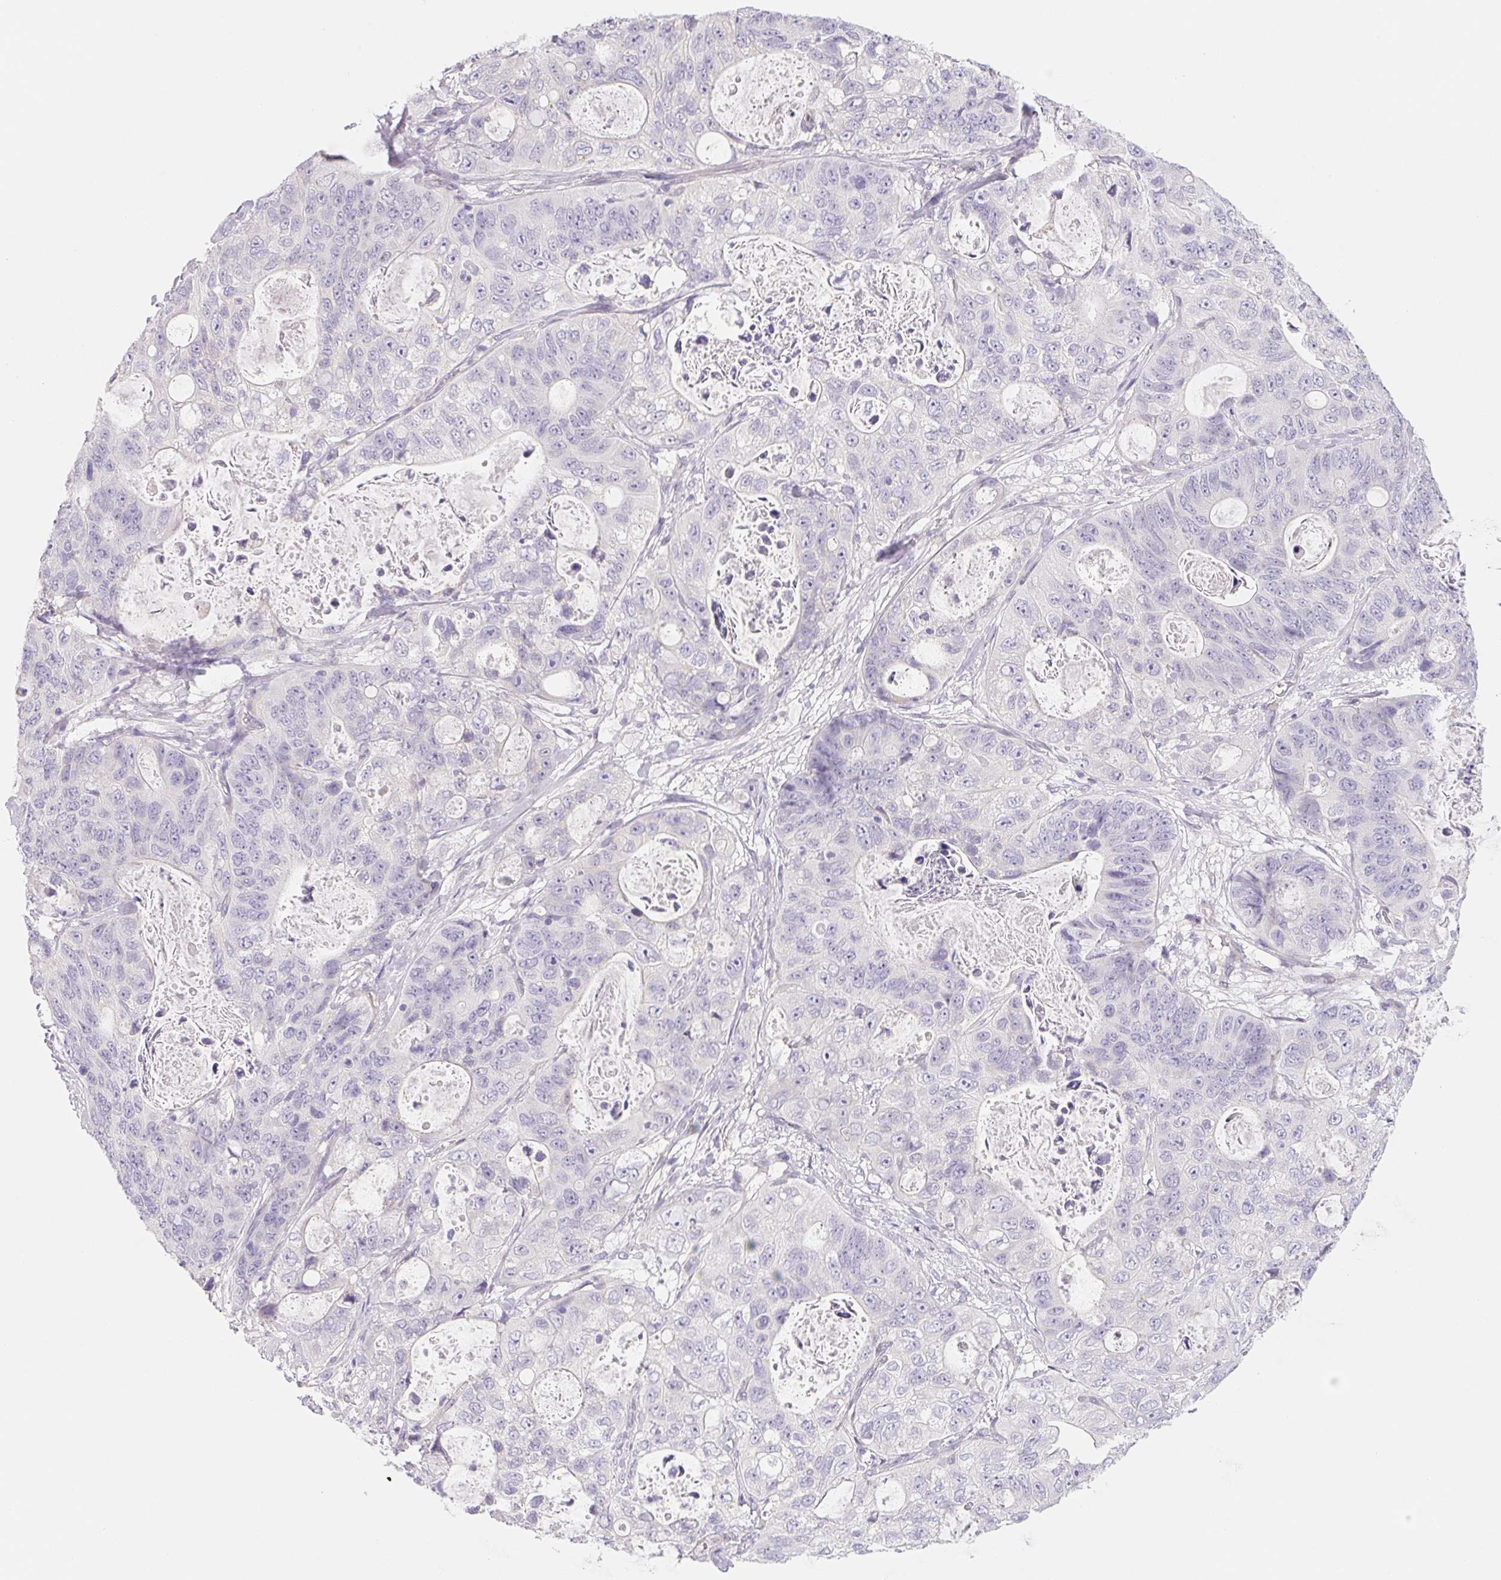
{"staining": {"intensity": "negative", "quantity": "none", "location": "none"}, "tissue": "stomach cancer", "cell_type": "Tumor cells", "image_type": "cancer", "snomed": [{"axis": "morphology", "description": "Normal tissue, NOS"}, {"axis": "morphology", "description": "Adenocarcinoma, NOS"}, {"axis": "topography", "description": "Stomach"}], "caption": "Adenocarcinoma (stomach) was stained to show a protein in brown. There is no significant positivity in tumor cells.", "gene": "CTNND2", "patient": {"sex": "female", "age": 89}}